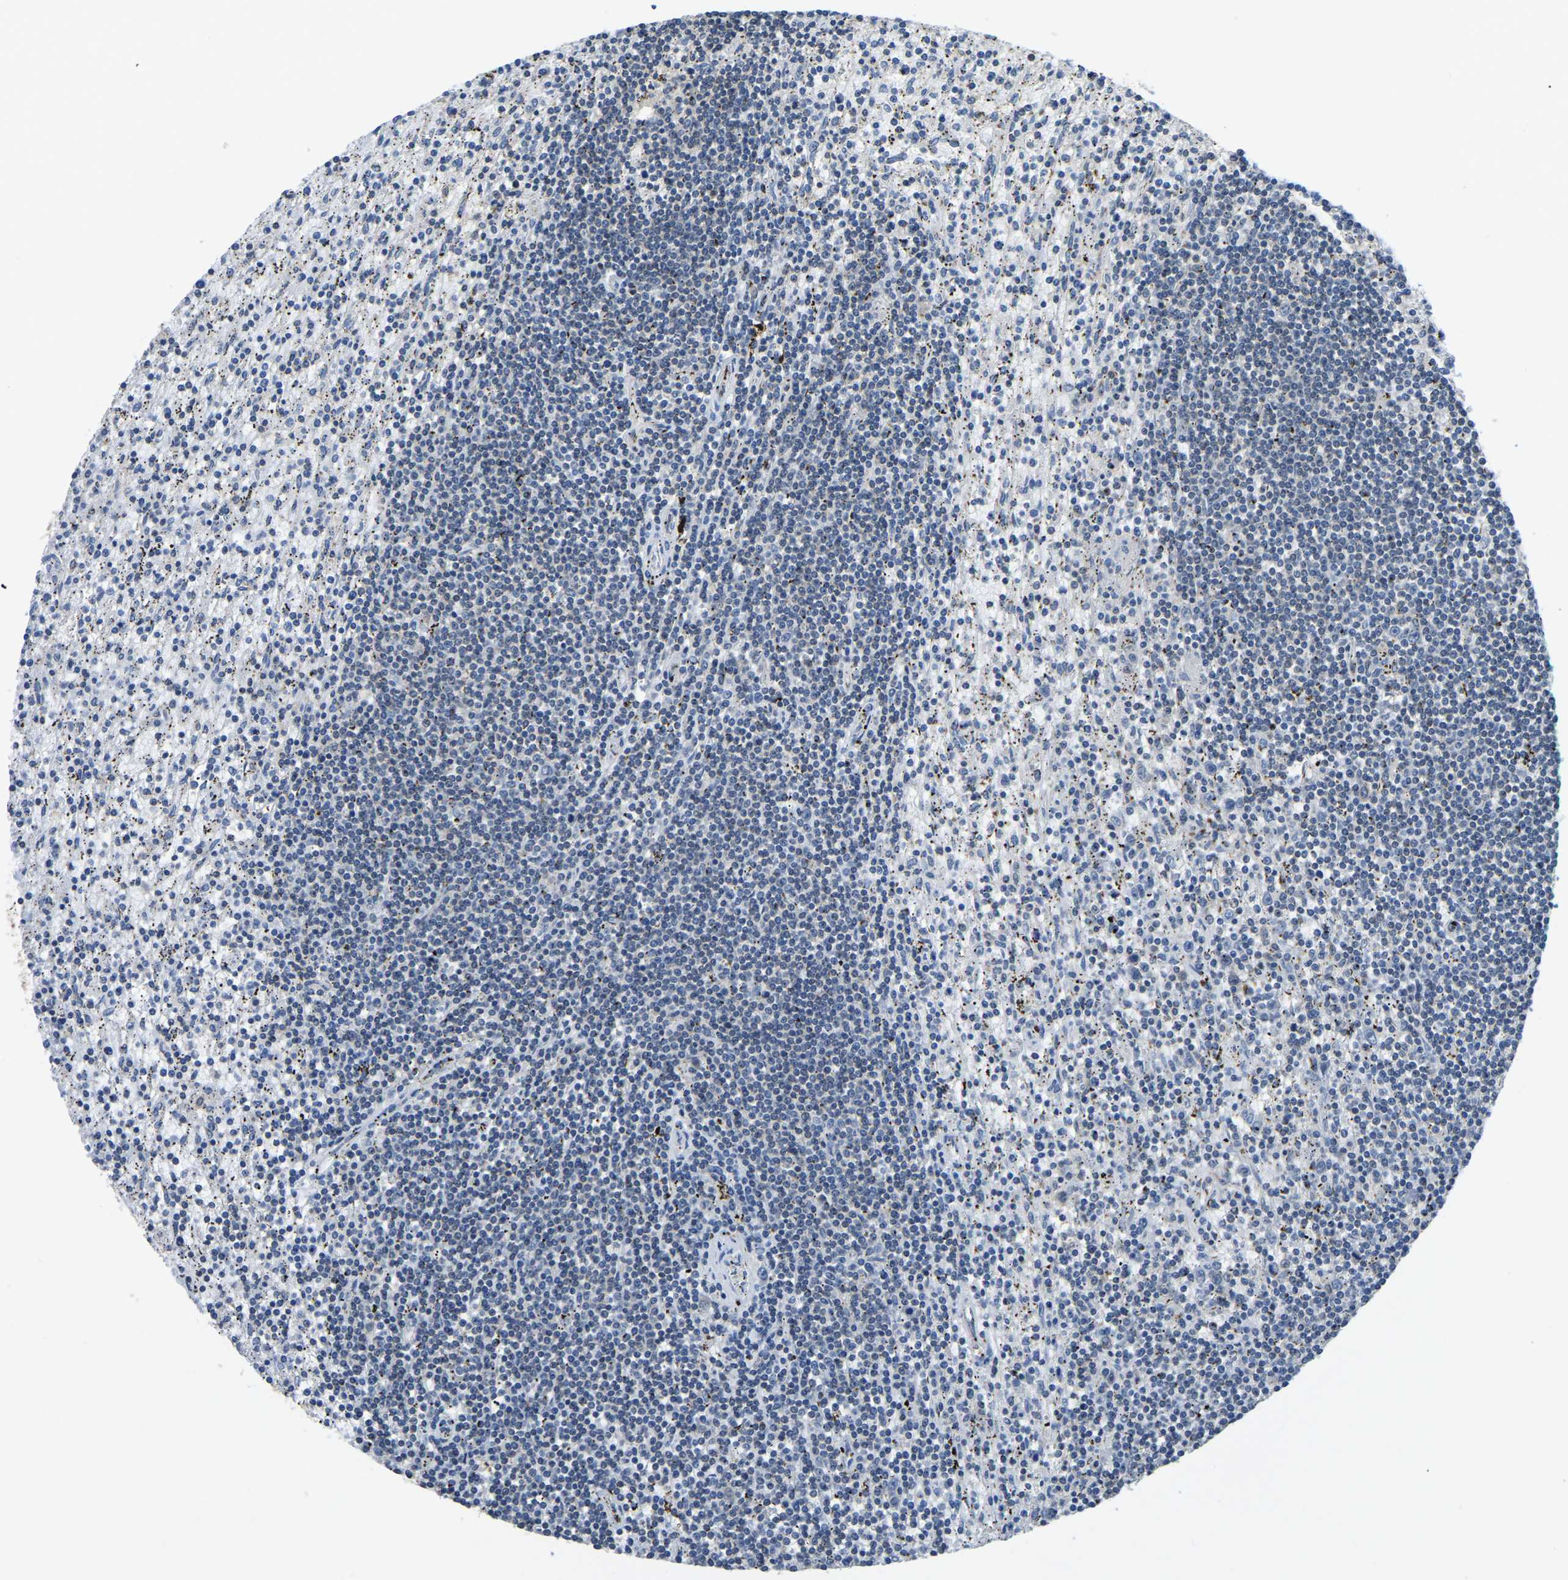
{"staining": {"intensity": "negative", "quantity": "none", "location": "none"}, "tissue": "lymphoma", "cell_type": "Tumor cells", "image_type": "cancer", "snomed": [{"axis": "morphology", "description": "Malignant lymphoma, non-Hodgkin's type, Low grade"}, {"axis": "topography", "description": "Spleen"}], "caption": "There is no significant positivity in tumor cells of lymphoma.", "gene": "AHNAK", "patient": {"sex": "male", "age": 76}}